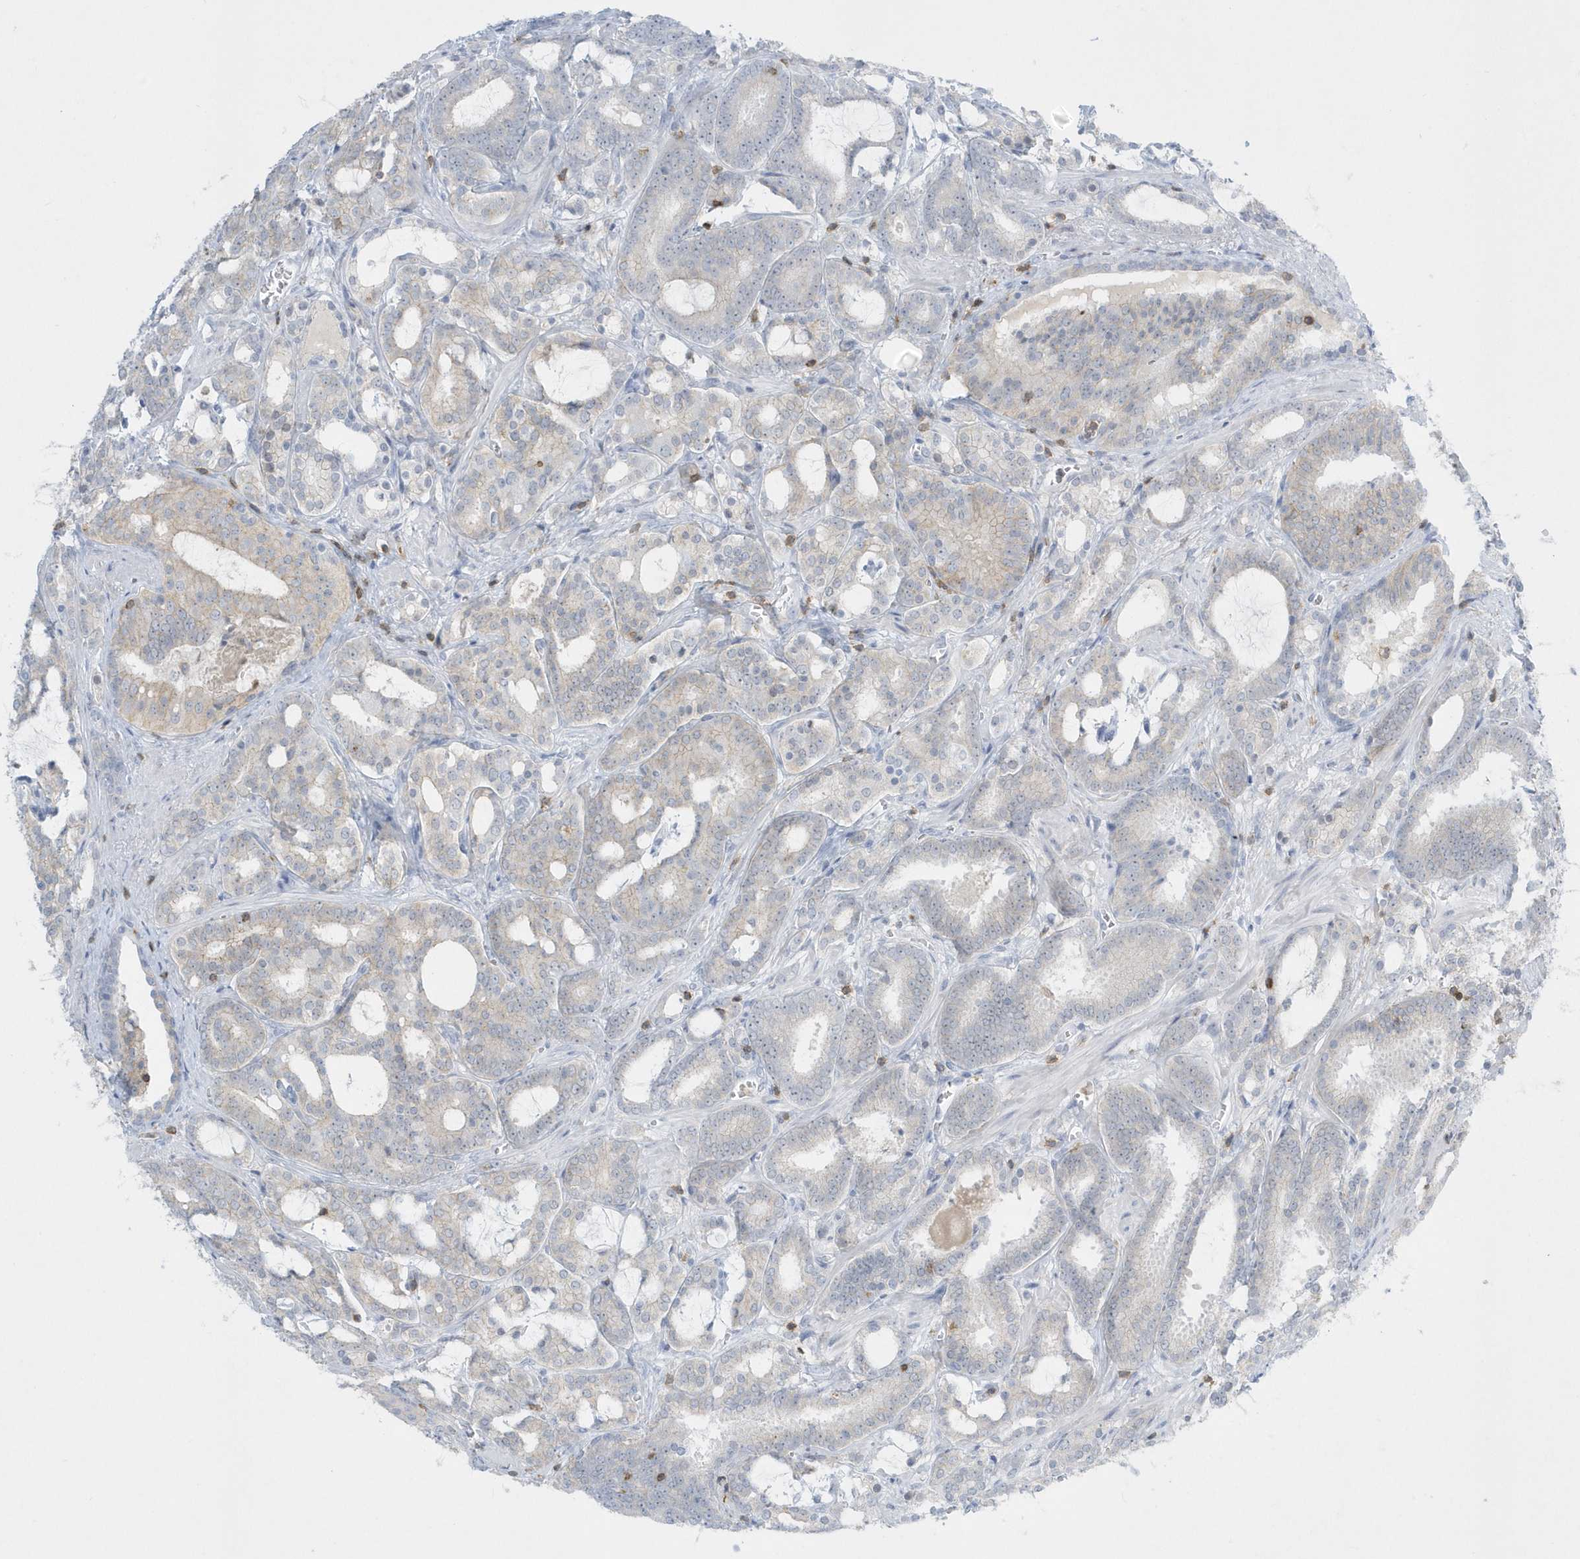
{"staining": {"intensity": "negative", "quantity": "none", "location": "none"}, "tissue": "prostate cancer", "cell_type": "Tumor cells", "image_type": "cancer", "snomed": [{"axis": "morphology", "description": "Adenocarcinoma, High grade"}, {"axis": "topography", "description": "Prostate and seminal vesicle, NOS"}], "caption": "Human prostate cancer (adenocarcinoma (high-grade)) stained for a protein using immunohistochemistry (IHC) exhibits no staining in tumor cells.", "gene": "PSD4", "patient": {"sex": "male", "age": 67}}